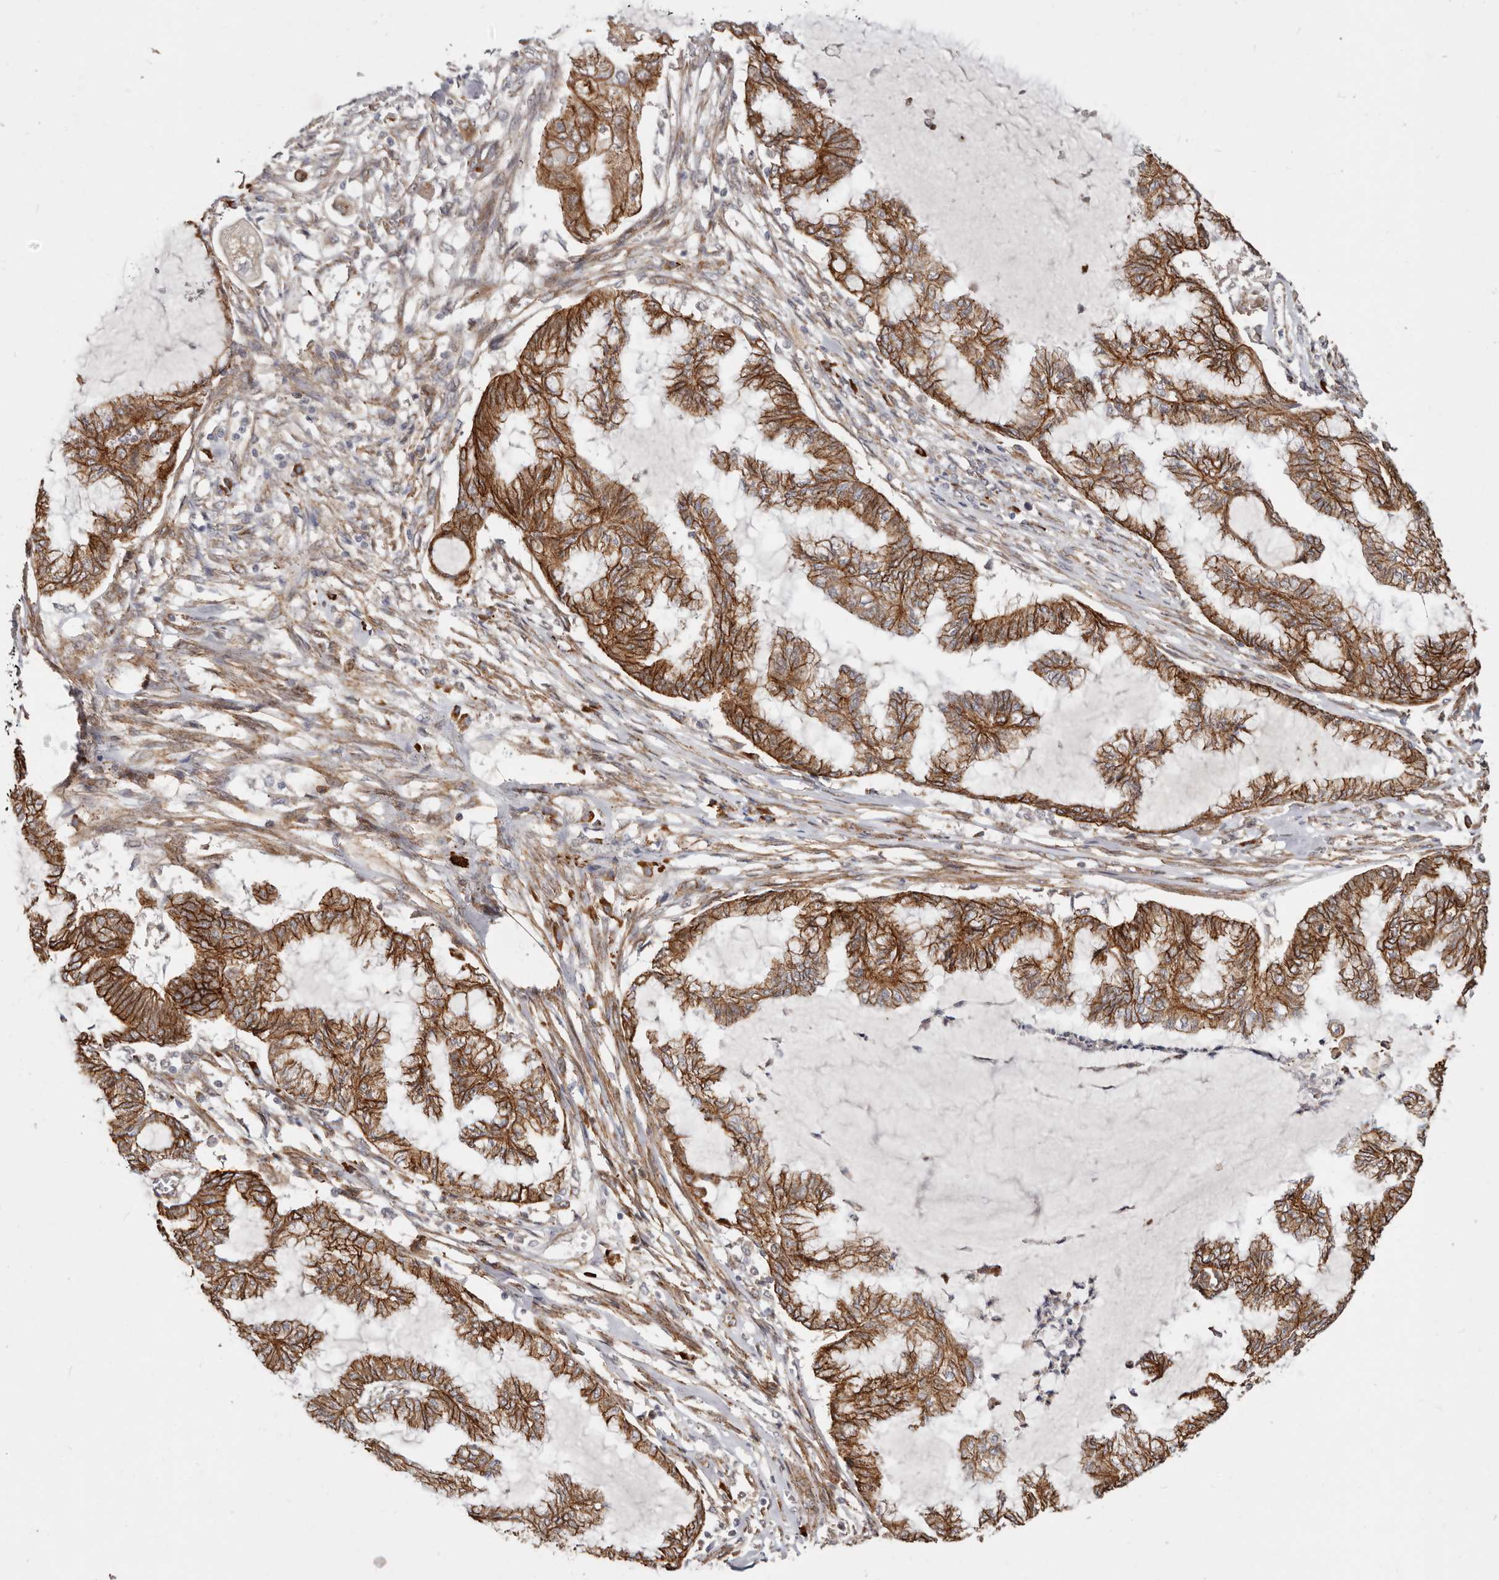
{"staining": {"intensity": "strong", "quantity": ">75%", "location": "cytoplasmic/membranous"}, "tissue": "endometrial cancer", "cell_type": "Tumor cells", "image_type": "cancer", "snomed": [{"axis": "morphology", "description": "Adenocarcinoma, NOS"}, {"axis": "topography", "description": "Endometrium"}], "caption": "Immunohistochemical staining of adenocarcinoma (endometrial) displays high levels of strong cytoplasmic/membranous protein expression in about >75% of tumor cells. (brown staining indicates protein expression, while blue staining denotes nuclei).", "gene": "CTNNB1", "patient": {"sex": "female", "age": 86}}